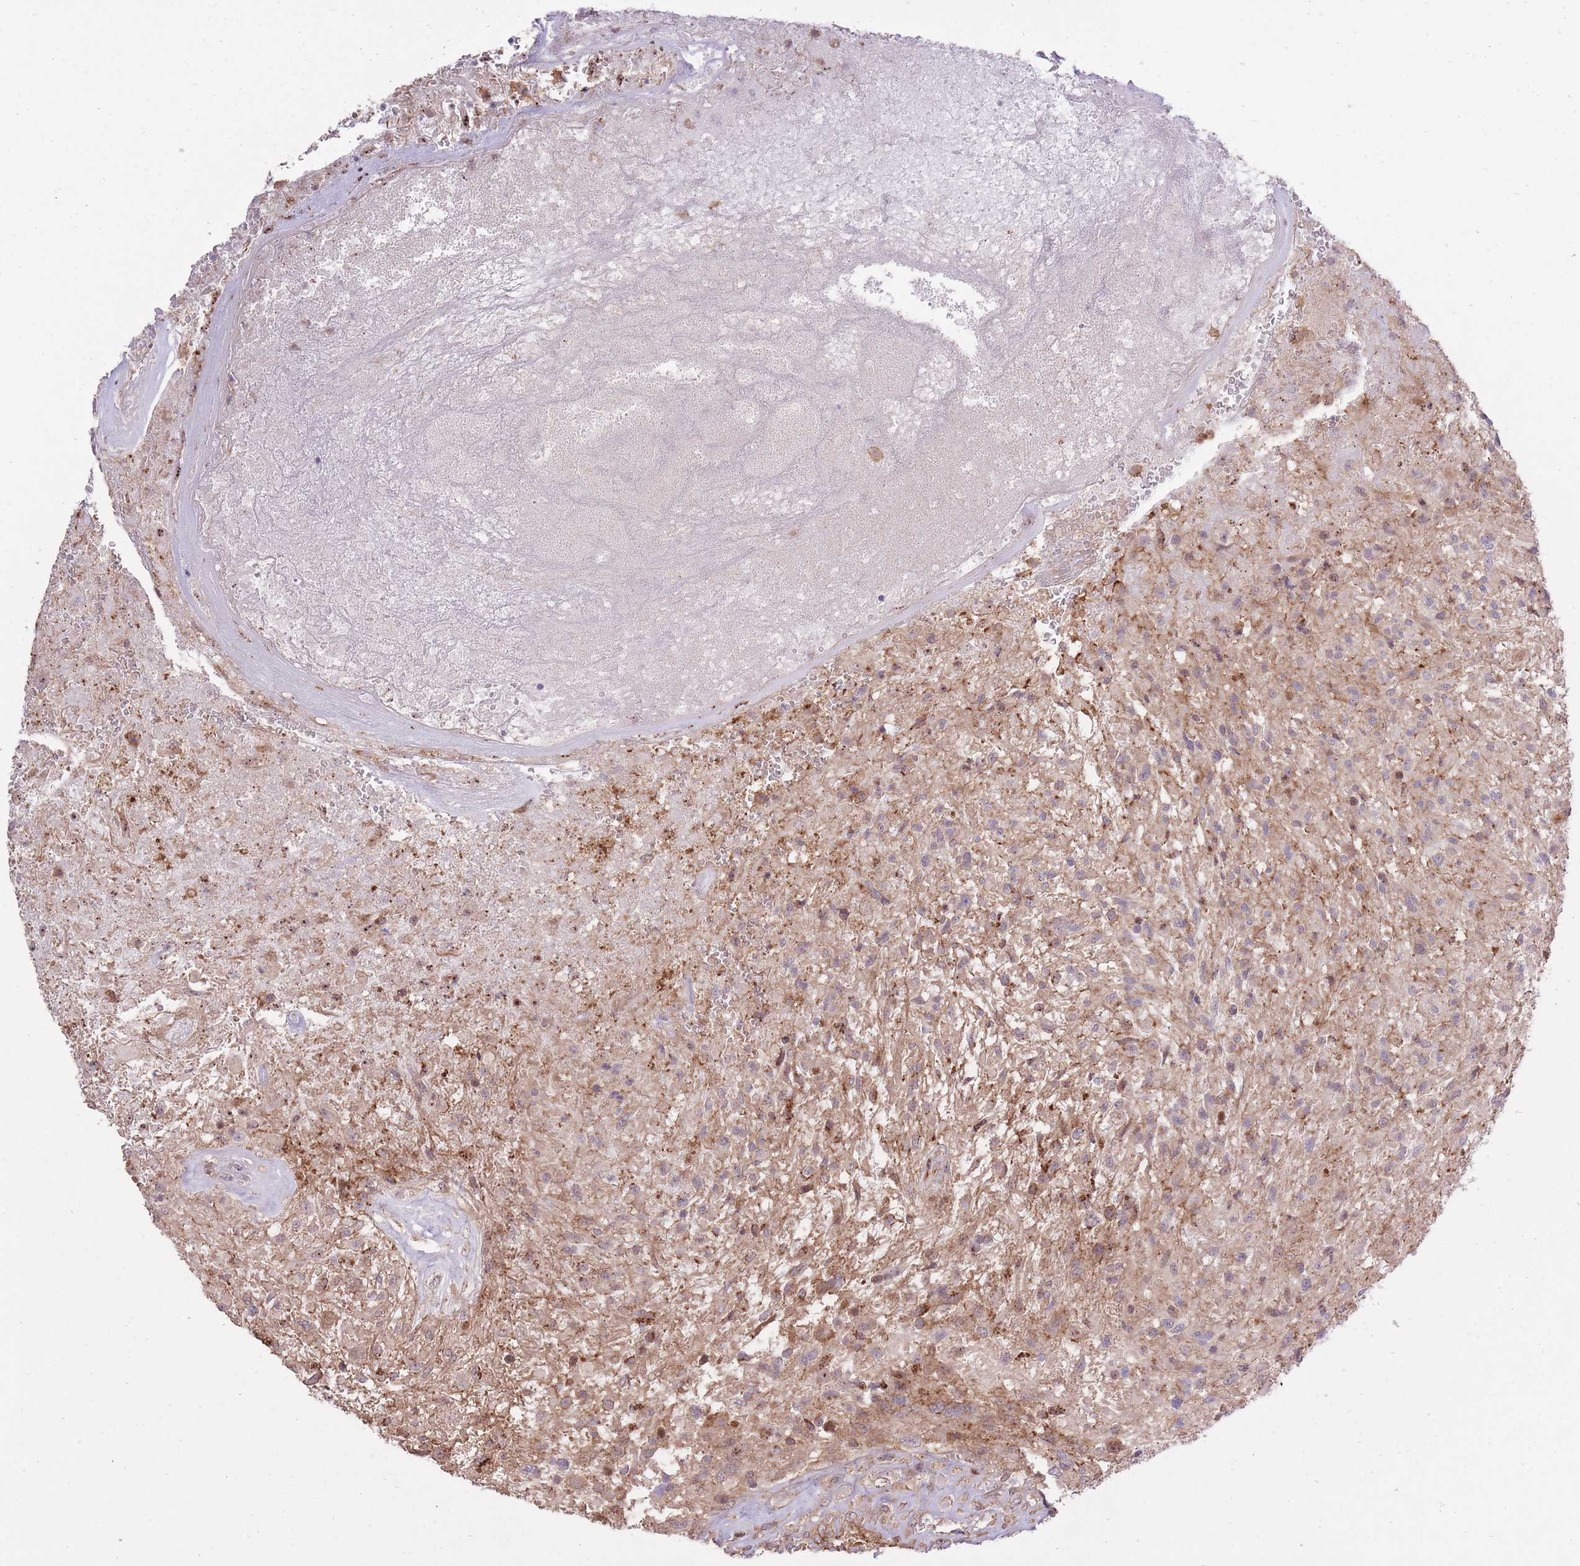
{"staining": {"intensity": "weak", "quantity": "25%-75%", "location": "cytoplasmic/membranous"}, "tissue": "glioma", "cell_type": "Tumor cells", "image_type": "cancer", "snomed": [{"axis": "morphology", "description": "Glioma, malignant, High grade"}, {"axis": "topography", "description": "Brain"}], "caption": "DAB (3,3'-diaminobenzidine) immunohistochemical staining of glioma demonstrates weak cytoplasmic/membranous protein positivity in about 25%-75% of tumor cells.", "gene": "PLD1", "patient": {"sex": "male", "age": 56}}